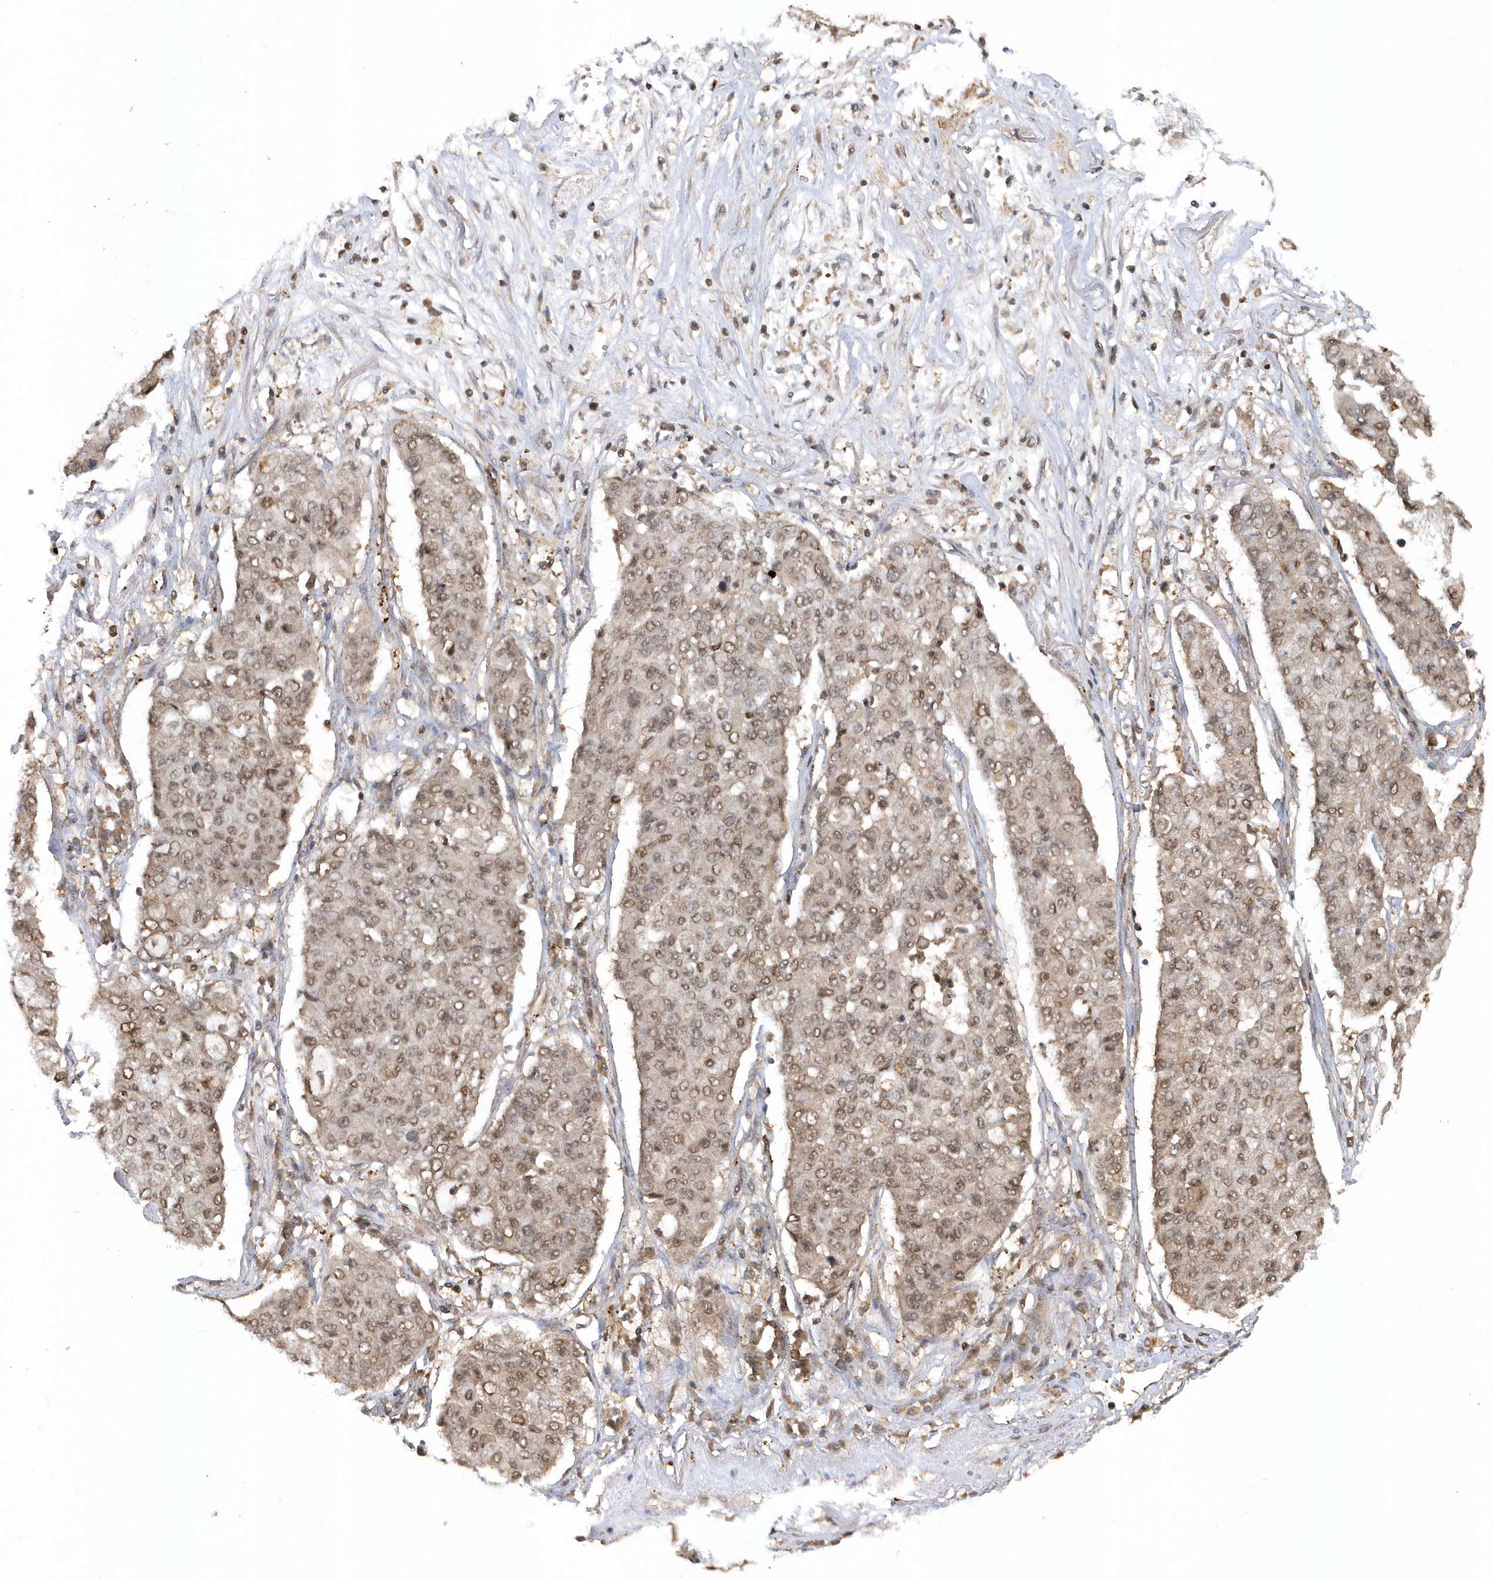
{"staining": {"intensity": "moderate", "quantity": ">75%", "location": "nuclear"}, "tissue": "lung cancer", "cell_type": "Tumor cells", "image_type": "cancer", "snomed": [{"axis": "morphology", "description": "Squamous cell carcinoma, NOS"}, {"axis": "topography", "description": "Lung"}], "caption": "An immunohistochemistry photomicrograph of neoplastic tissue is shown. Protein staining in brown labels moderate nuclear positivity in lung squamous cell carcinoma within tumor cells.", "gene": "ACYP1", "patient": {"sex": "male", "age": 74}}